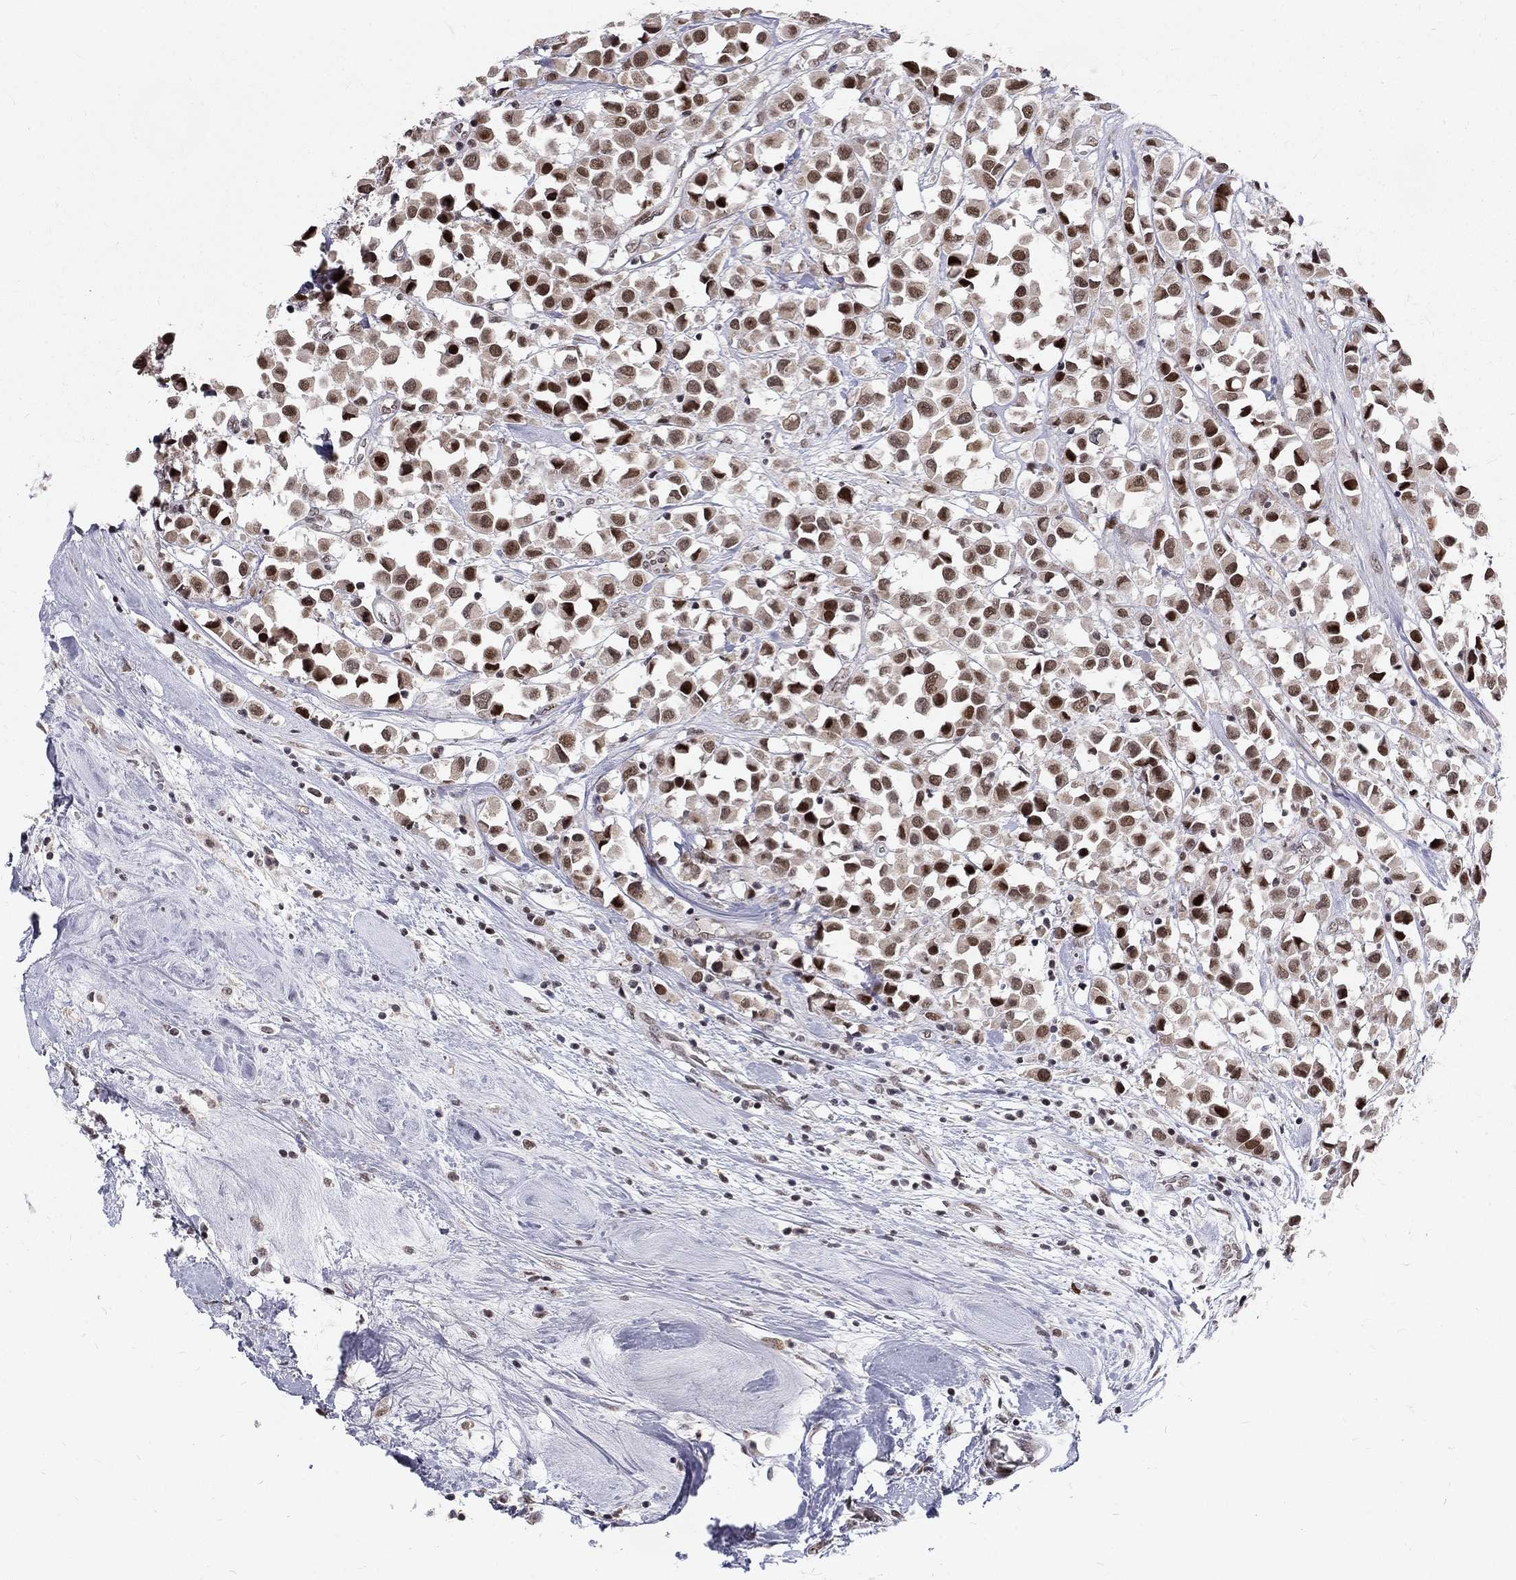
{"staining": {"intensity": "strong", "quantity": "25%-75%", "location": "cytoplasmic/membranous,nuclear"}, "tissue": "breast cancer", "cell_type": "Tumor cells", "image_type": "cancer", "snomed": [{"axis": "morphology", "description": "Duct carcinoma"}, {"axis": "topography", "description": "Breast"}], "caption": "Breast infiltrating ductal carcinoma stained with a brown dye reveals strong cytoplasmic/membranous and nuclear positive staining in approximately 25%-75% of tumor cells.", "gene": "TCEAL1", "patient": {"sex": "female", "age": 61}}